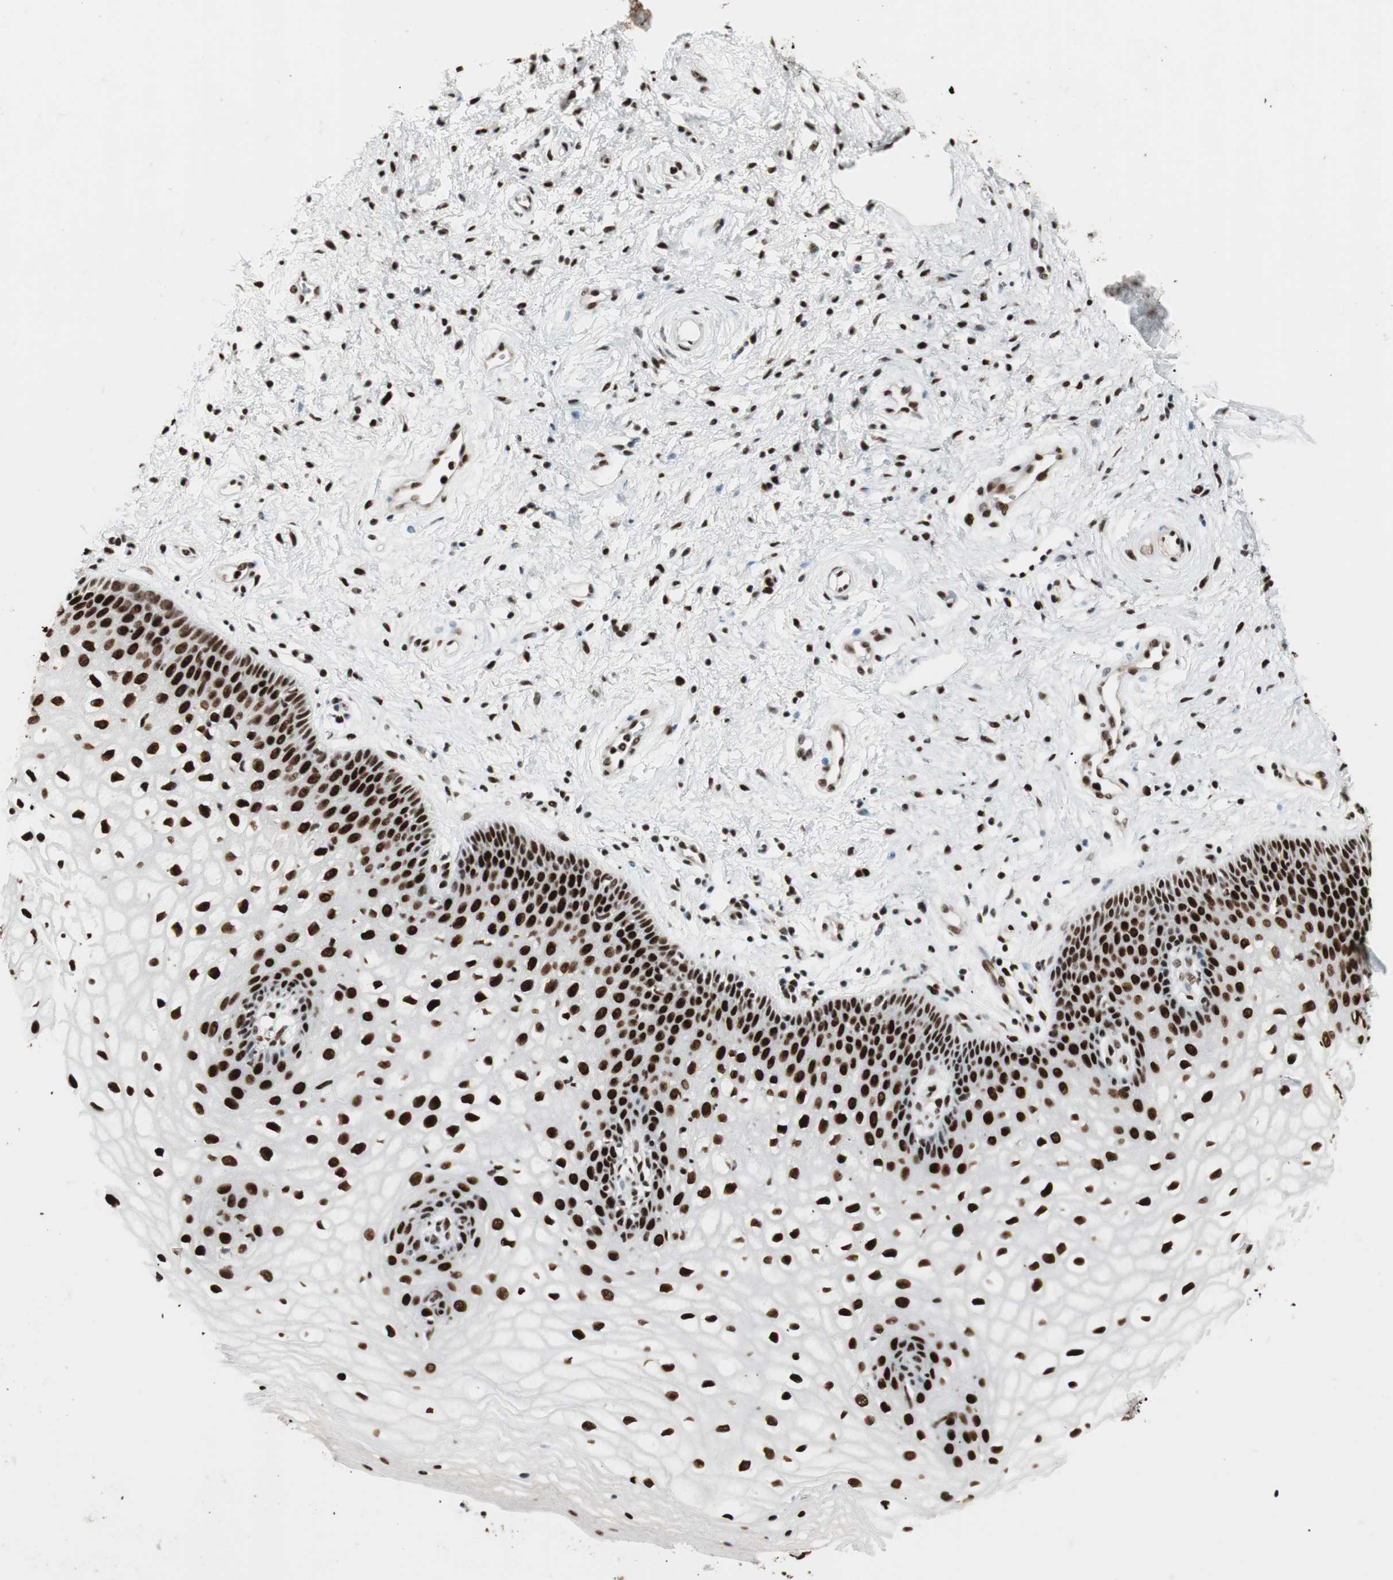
{"staining": {"intensity": "strong", "quantity": ">75%", "location": "nuclear"}, "tissue": "vagina", "cell_type": "Squamous epithelial cells", "image_type": "normal", "snomed": [{"axis": "morphology", "description": "Normal tissue, NOS"}, {"axis": "topography", "description": "Vagina"}], "caption": "DAB (3,3'-diaminobenzidine) immunohistochemical staining of normal human vagina displays strong nuclear protein expression in approximately >75% of squamous epithelial cells.", "gene": "PSME3", "patient": {"sex": "female", "age": 34}}